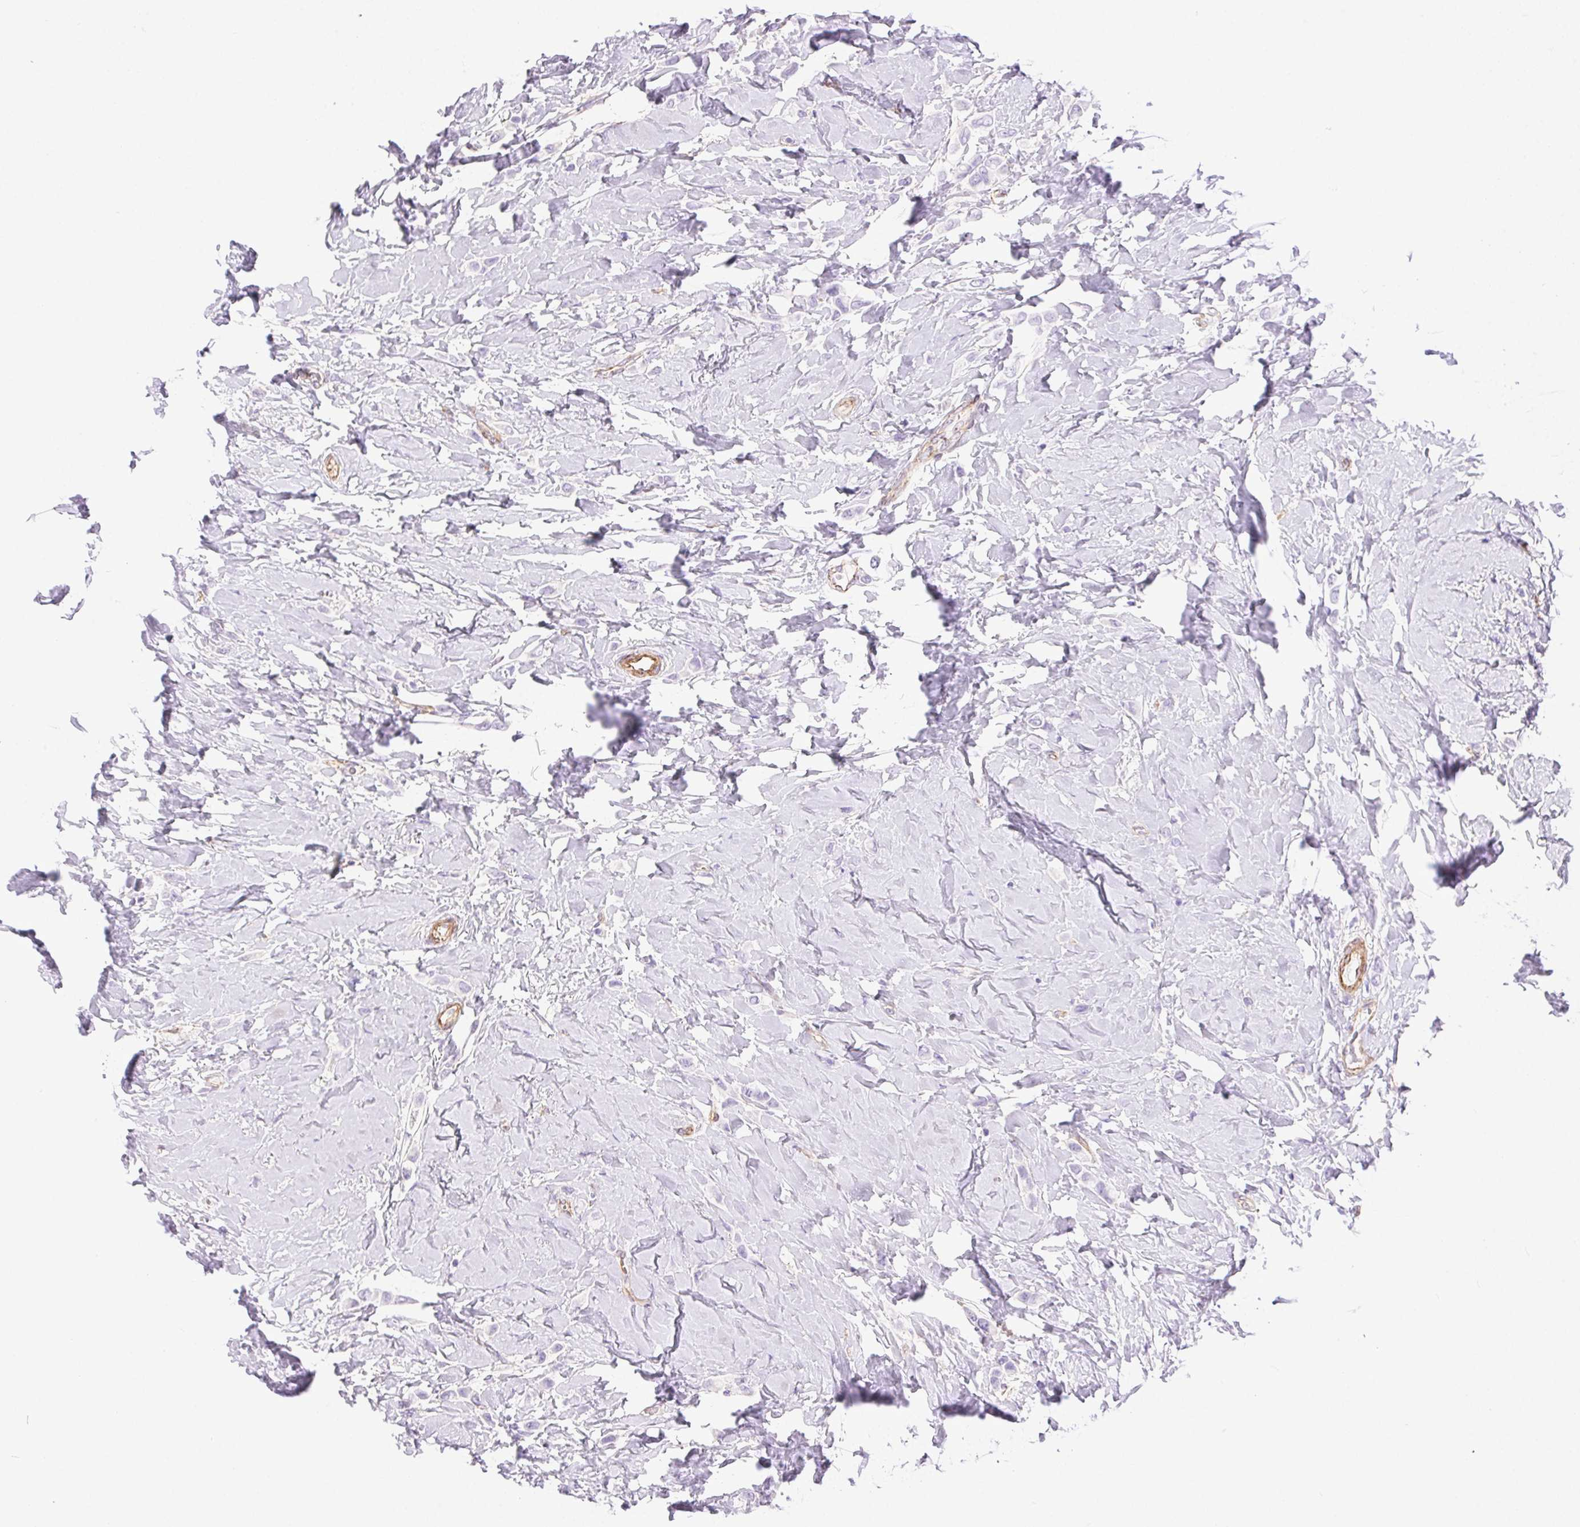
{"staining": {"intensity": "negative", "quantity": "none", "location": "none"}, "tissue": "breast cancer", "cell_type": "Tumor cells", "image_type": "cancer", "snomed": [{"axis": "morphology", "description": "Lobular carcinoma"}, {"axis": "topography", "description": "Breast"}], "caption": "IHC photomicrograph of neoplastic tissue: human breast lobular carcinoma stained with DAB (3,3'-diaminobenzidine) reveals no significant protein positivity in tumor cells.", "gene": "SHCBP1L", "patient": {"sex": "female", "age": 66}}